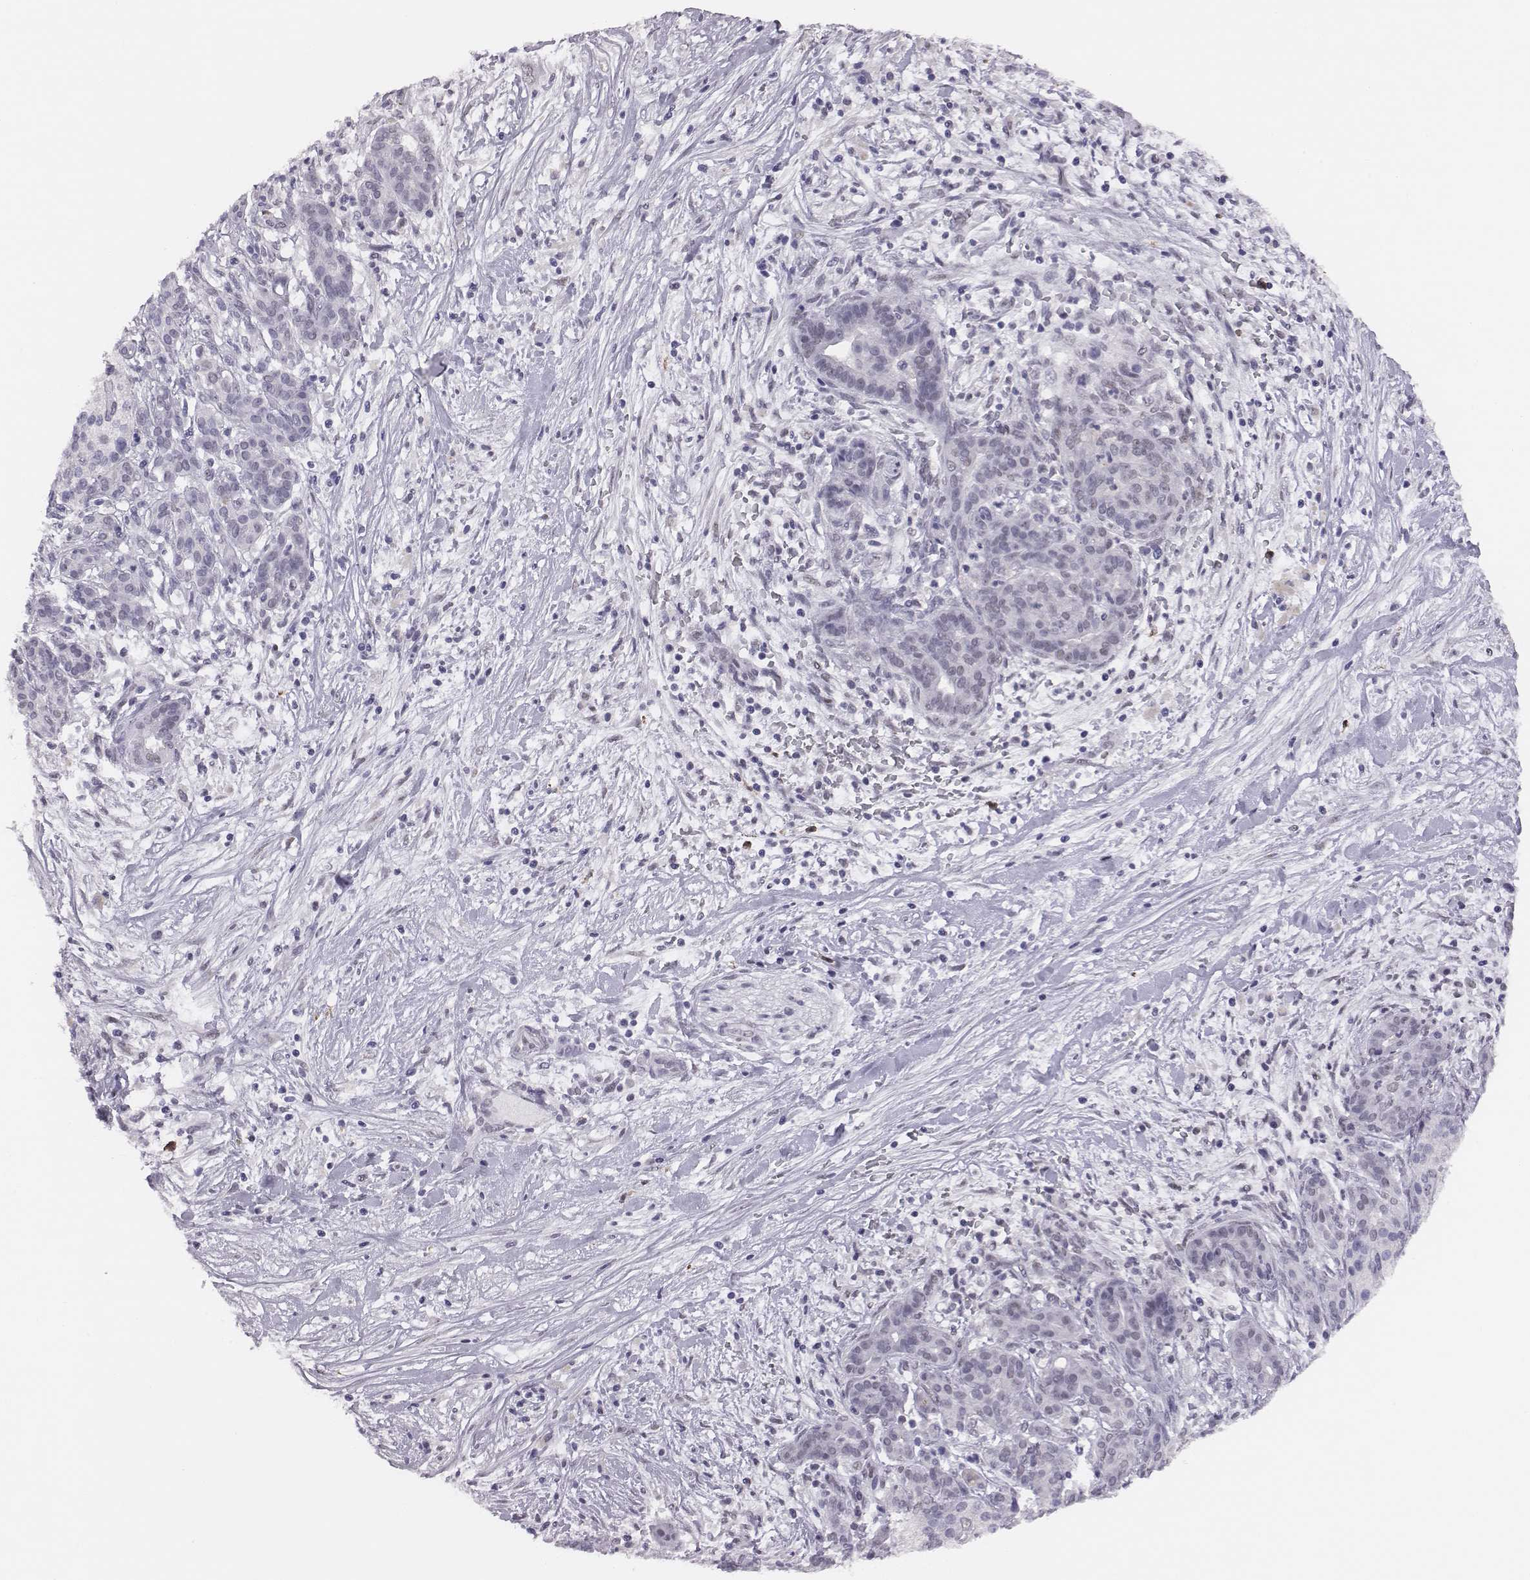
{"staining": {"intensity": "negative", "quantity": "none", "location": "none"}, "tissue": "pancreatic cancer", "cell_type": "Tumor cells", "image_type": "cancer", "snomed": [{"axis": "morphology", "description": "Adenocarcinoma, NOS"}, {"axis": "topography", "description": "Pancreas"}], "caption": "Immunohistochemistry photomicrograph of pancreatic adenocarcinoma stained for a protein (brown), which demonstrates no positivity in tumor cells. (DAB immunohistochemistry (IHC) visualized using brightfield microscopy, high magnification).", "gene": "ACOD1", "patient": {"sex": "male", "age": 44}}